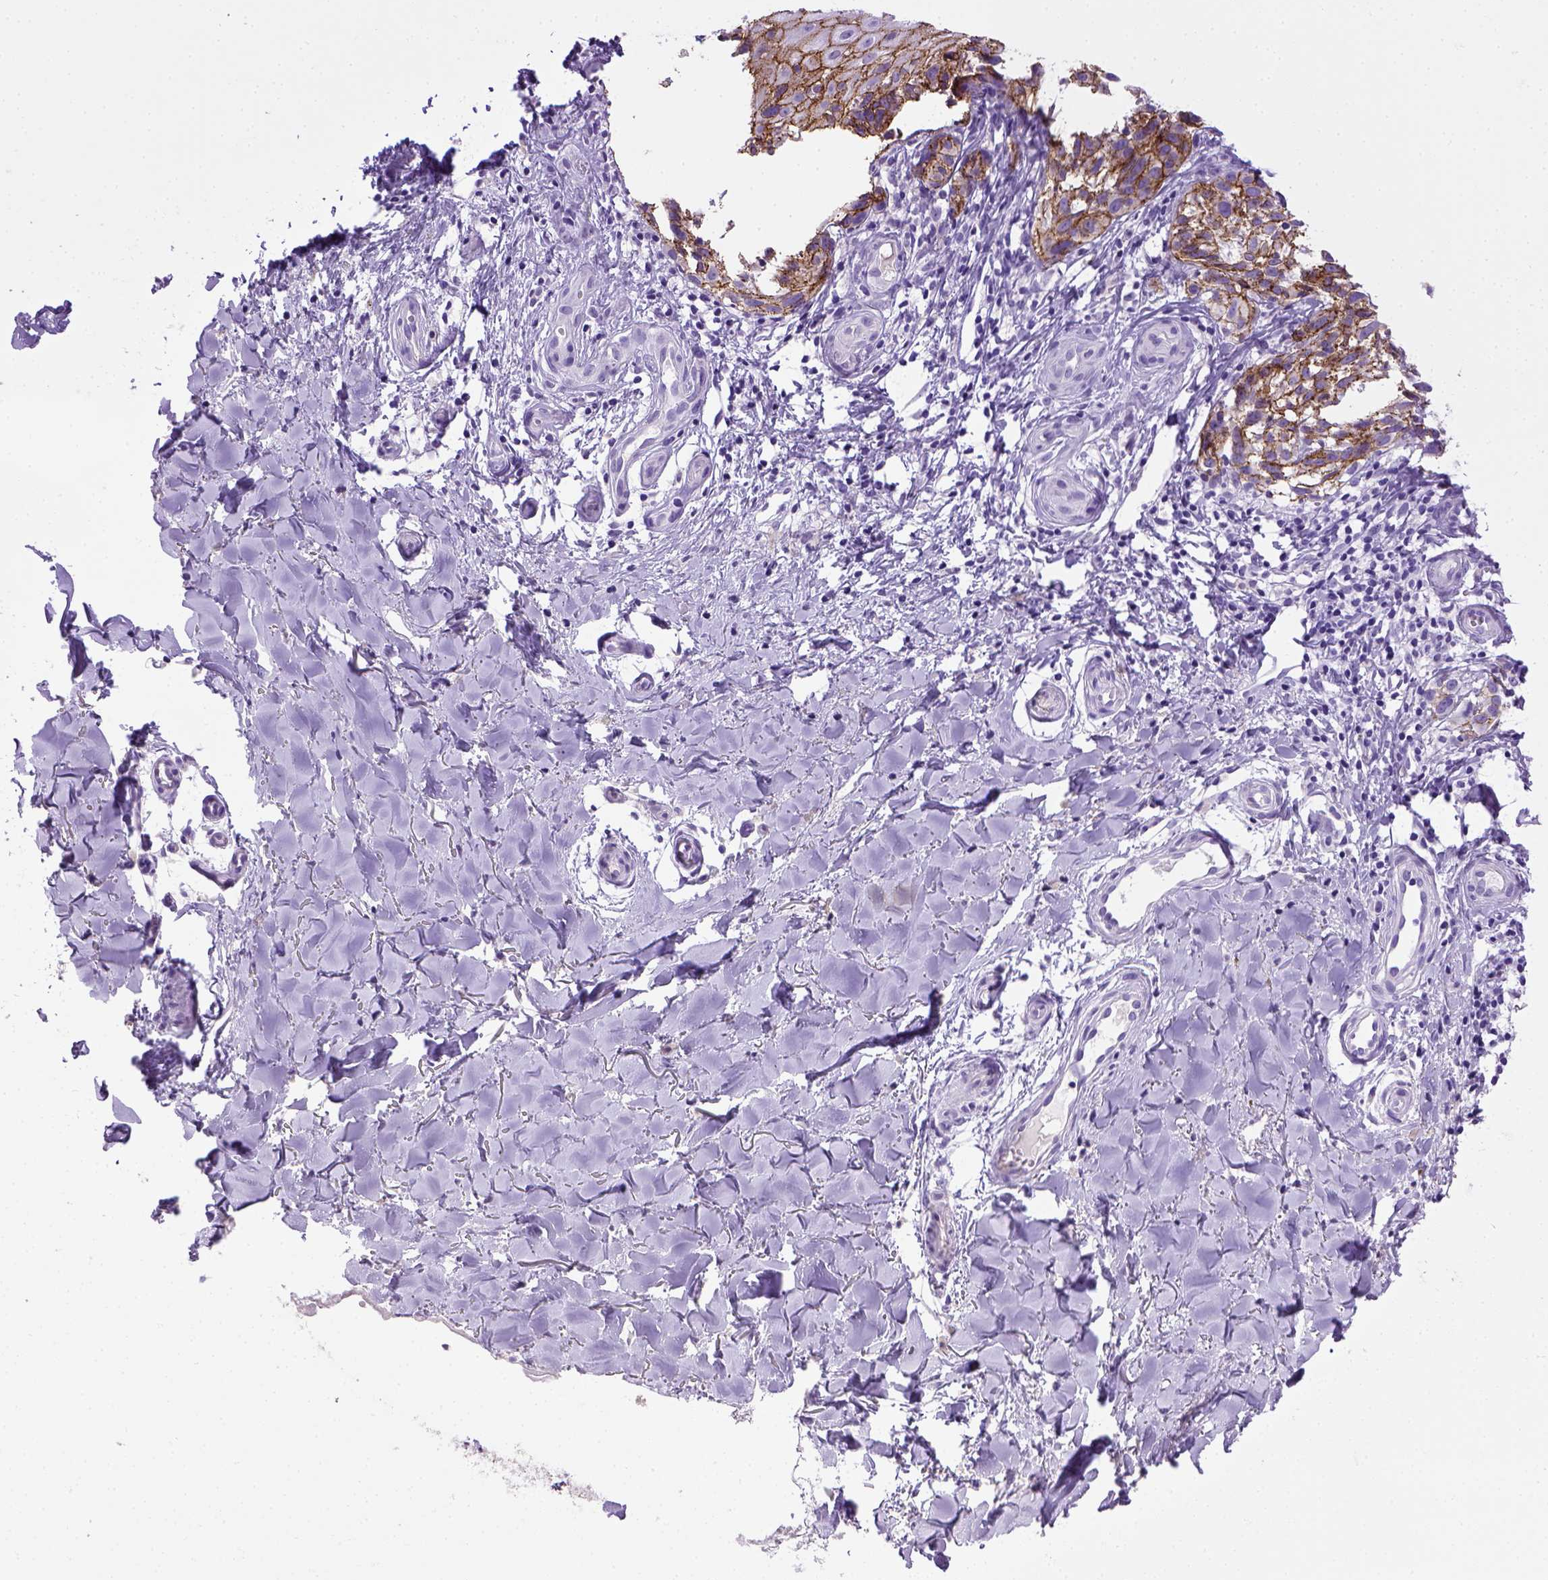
{"staining": {"intensity": "moderate", "quantity": ">75%", "location": "cytoplasmic/membranous"}, "tissue": "melanoma", "cell_type": "Tumor cells", "image_type": "cancer", "snomed": [{"axis": "morphology", "description": "Malignant melanoma, NOS"}, {"axis": "topography", "description": "Skin"}], "caption": "Immunohistochemistry of human melanoma reveals medium levels of moderate cytoplasmic/membranous positivity in approximately >75% of tumor cells.", "gene": "CDH1", "patient": {"sex": "female", "age": 53}}